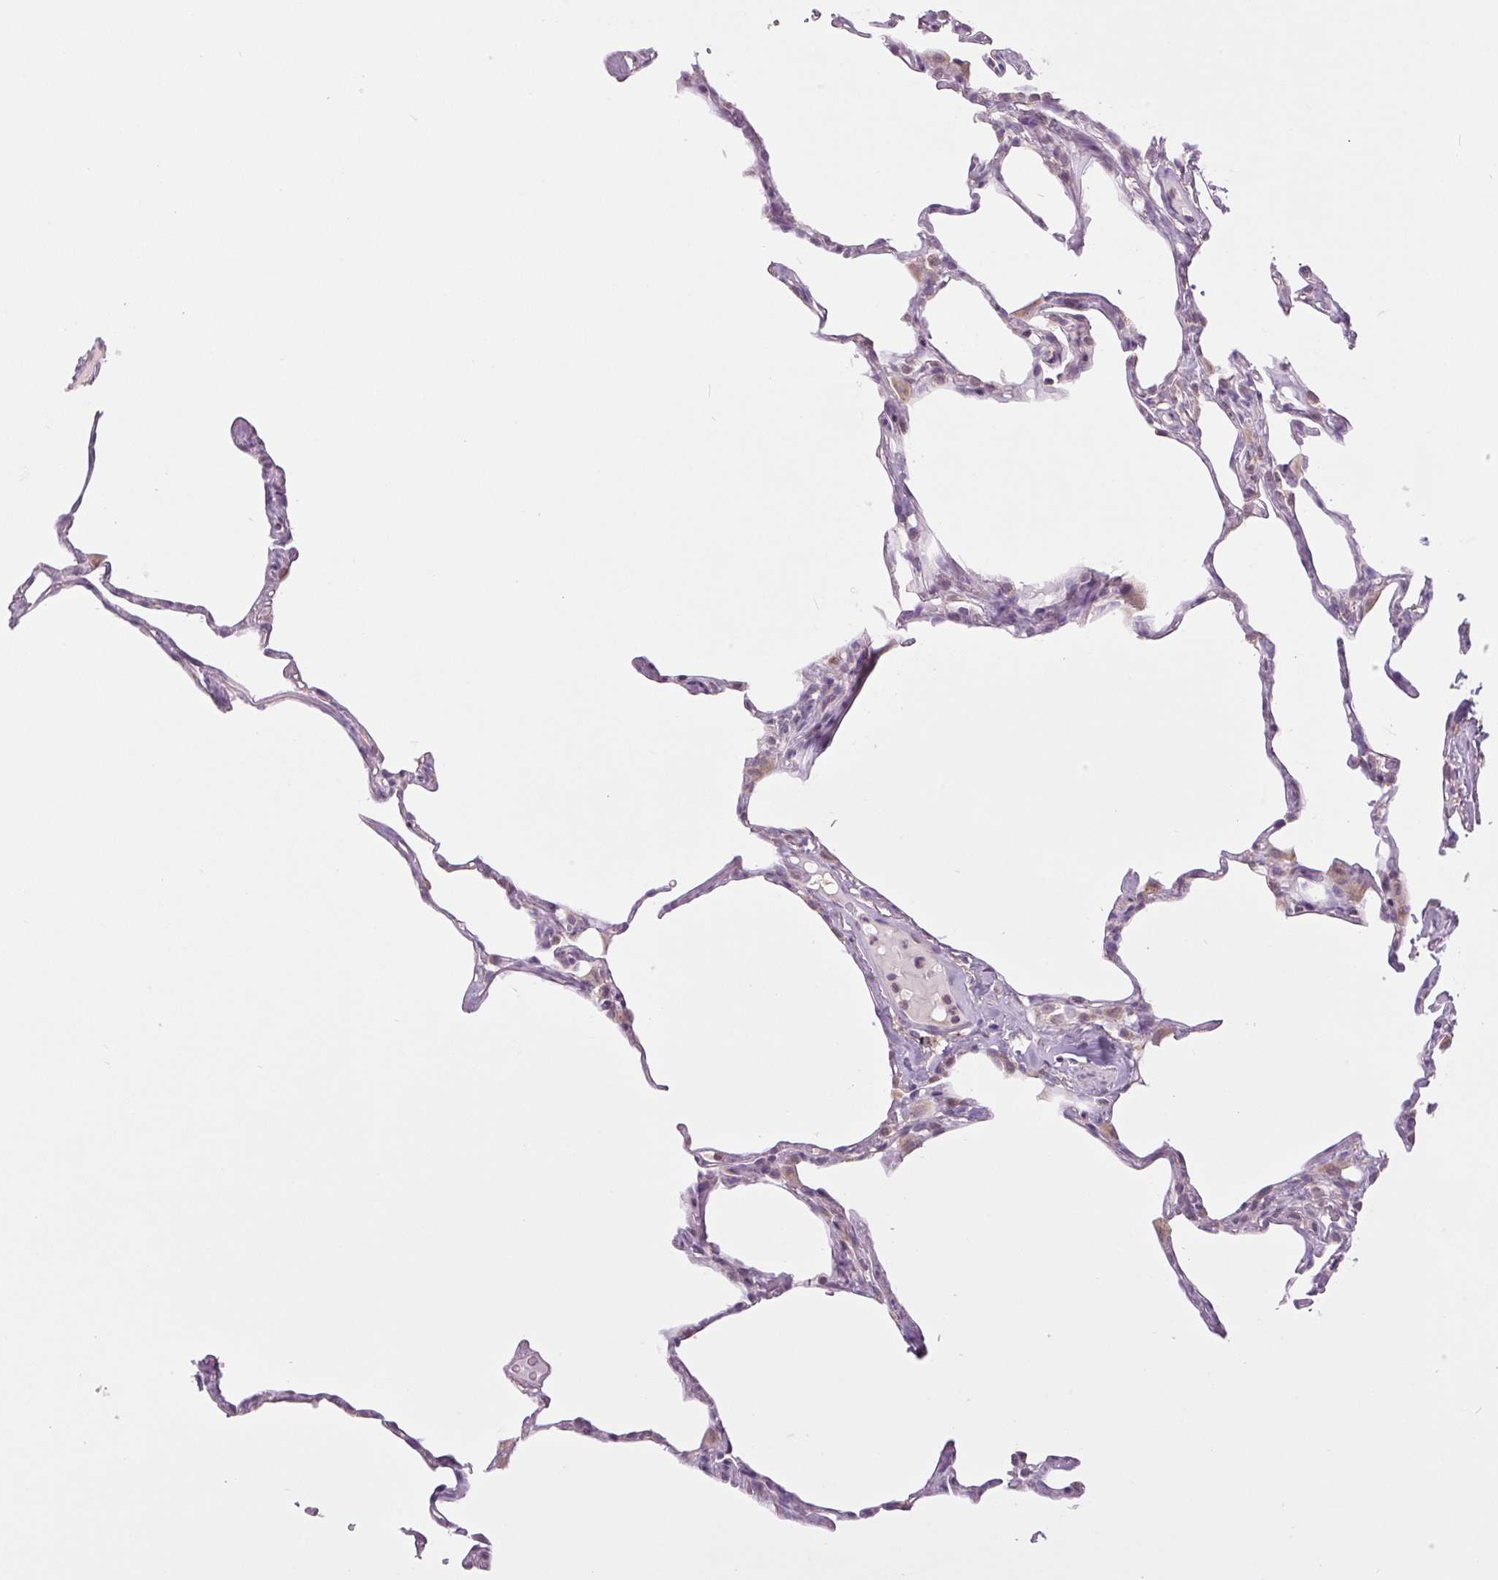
{"staining": {"intensity": "weak", "quantity": "<25%", "location": "cytoplasmic/membranous"}, "tissue": "lung", "cell_type": "Alveolar cells", "image_type": "normal", "snomed": [{"axis": "morphology", "description": "Normal tissue, NOS"}, {"axis": "topography", "description": "Lung"}], "caption": "A photomicrograph of human lung is negative for staining in alveolar cells. (DAB (3,3'-diaminobenzidine) immunohistochemistry with hematoxylin counter stain).", "gene": "MAP3K5", "patient": {"sex": "male", "age": 65}}